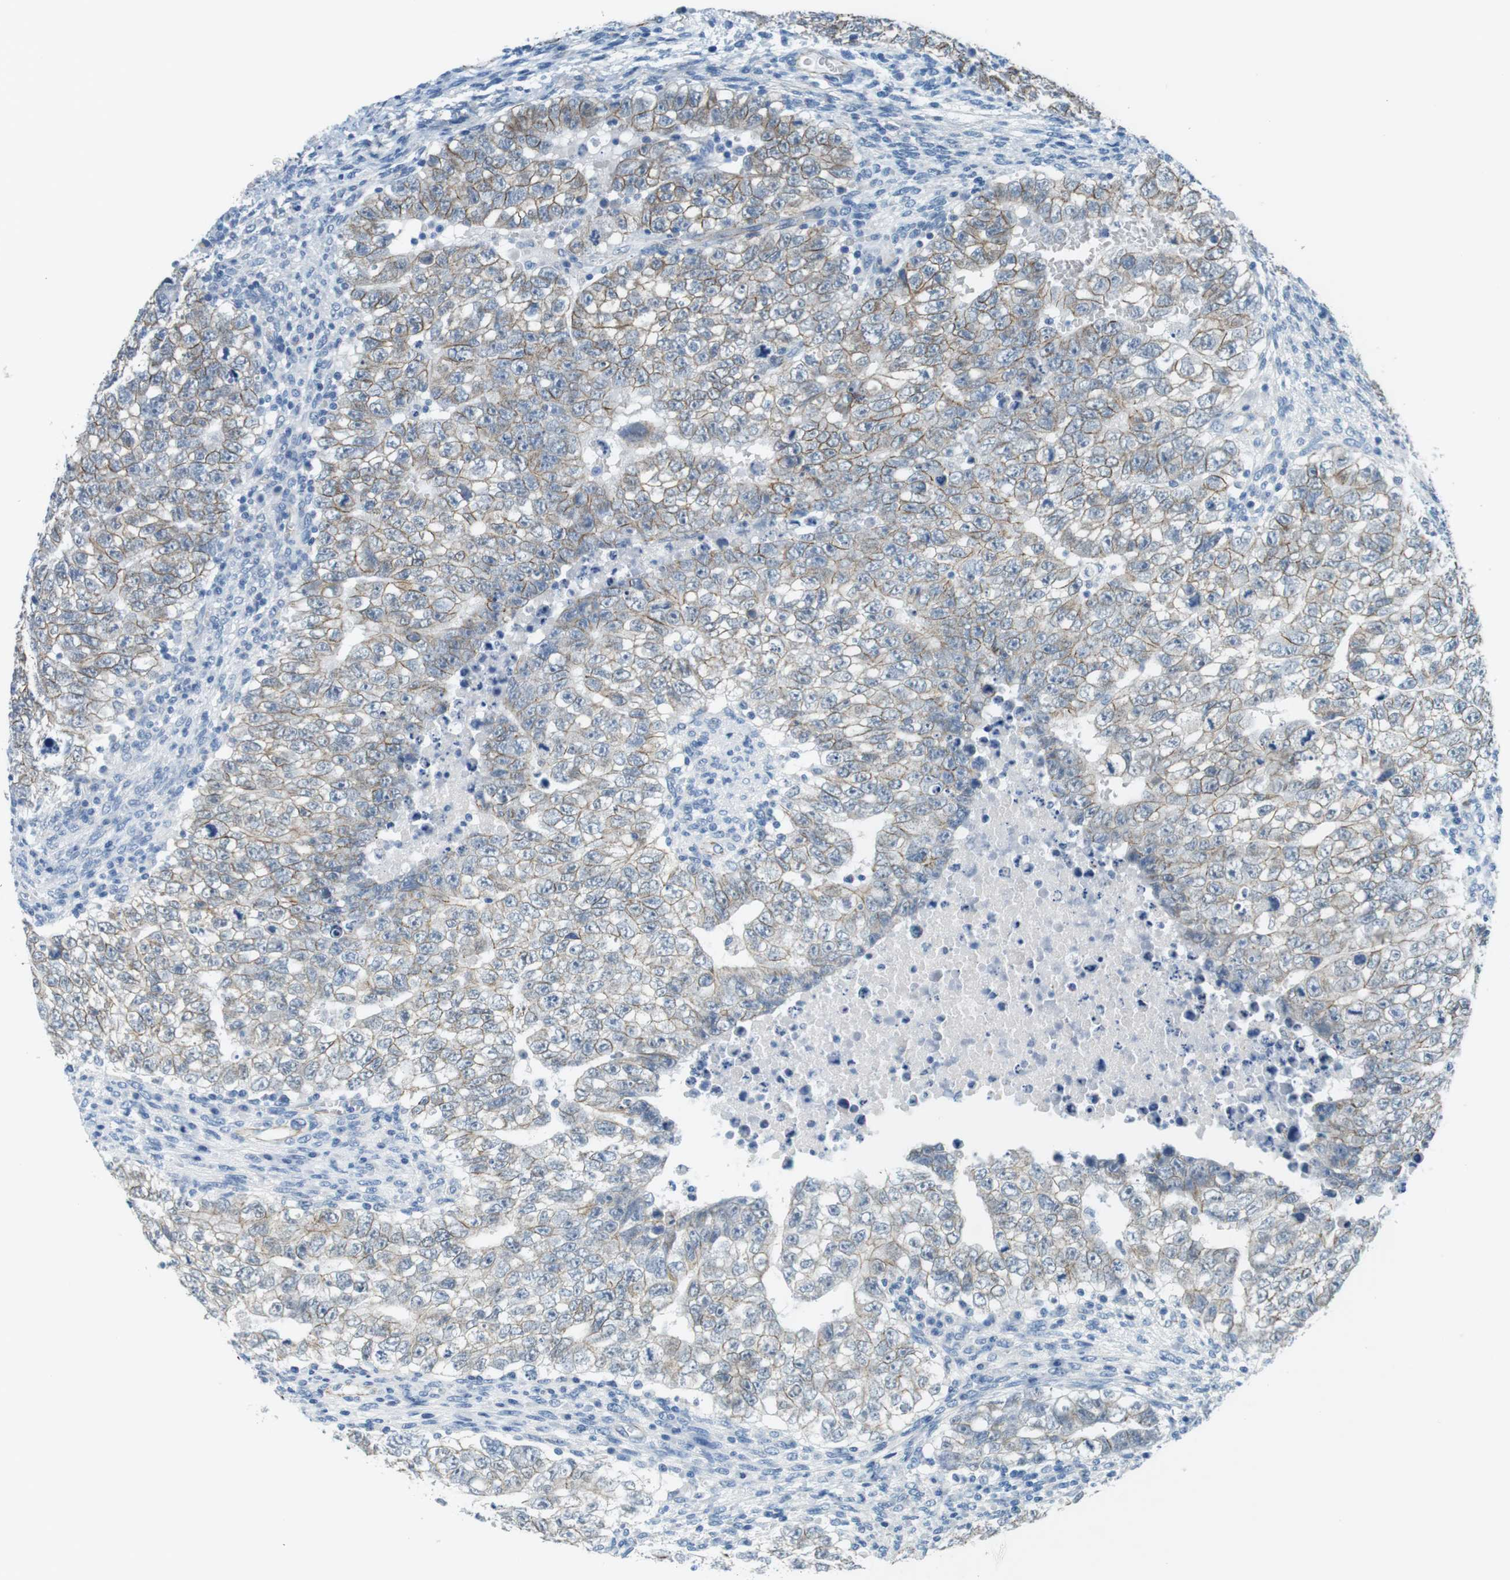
{"staining": {"intensity": "moderate", "quantity": "25%-75%", "location": "cytoplasmic/membranous"}, "tissue": "testis cancer", "cell_type": "Tumor cells", "image_type": "cancer", "snomed": [{"axis": "morphology", "description": "Seminoma, NOS"}, {"axis": "morphology", "description": "Carcinoma, Embryonal, NOS"}, {"axis": "topography", "description": "Testis"}], "caption": "Human testis cancer (embryonal carcinoma) stained for a protein (brown) exhibits moderate cytoplasmic/membranous positive expression in about 25%-75% of tumor cells.", "gene": "SLC6A6", "patient": {"sex": "male", "age": 38}}